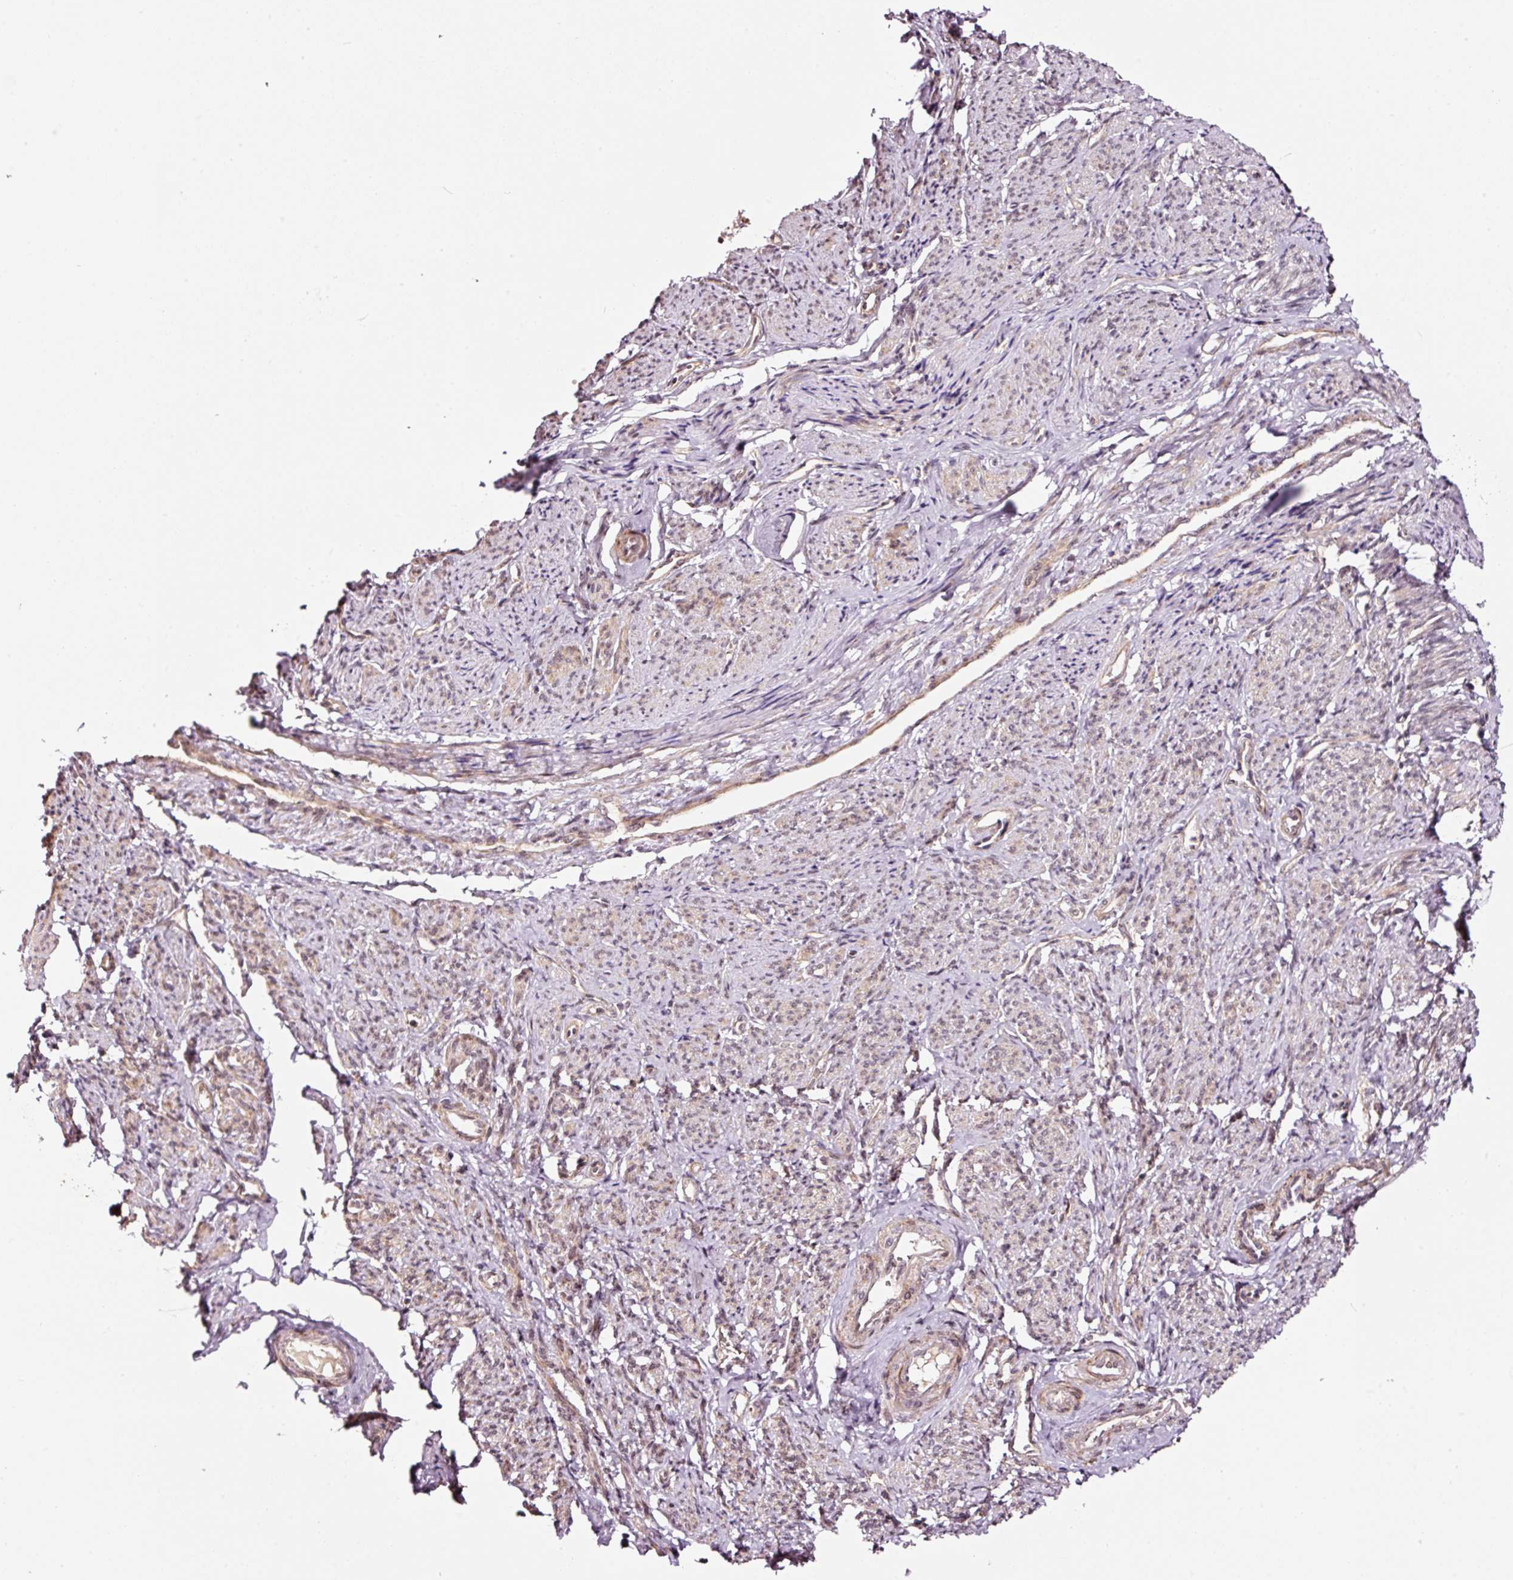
{"staining": {"intensity": "moderate", "quantity": "25%-75%", "location": "cytoplasmic/membranous,nuclear"}, "tissue": "smooth muscle", "cell_type": "Smooth muscle cells", "image_type": "normal", "snomed": [{"axis": "morphology", "description": "Normal tissue, NOS"}, {"axis": "topography", "description": "Smooth muscle"}], "caption": "Moderate cytoplasmic/membranous,nuclear staining is present in approximately 25%-75% of smooth muscle cells in benign smooth muscle. Using DAB (brown) and hematoxylin (blue) stains, captured at high magnification using brightfield microscopy.", "gene": "RFC4", "patient": {"sex": "female", "age": 65}}